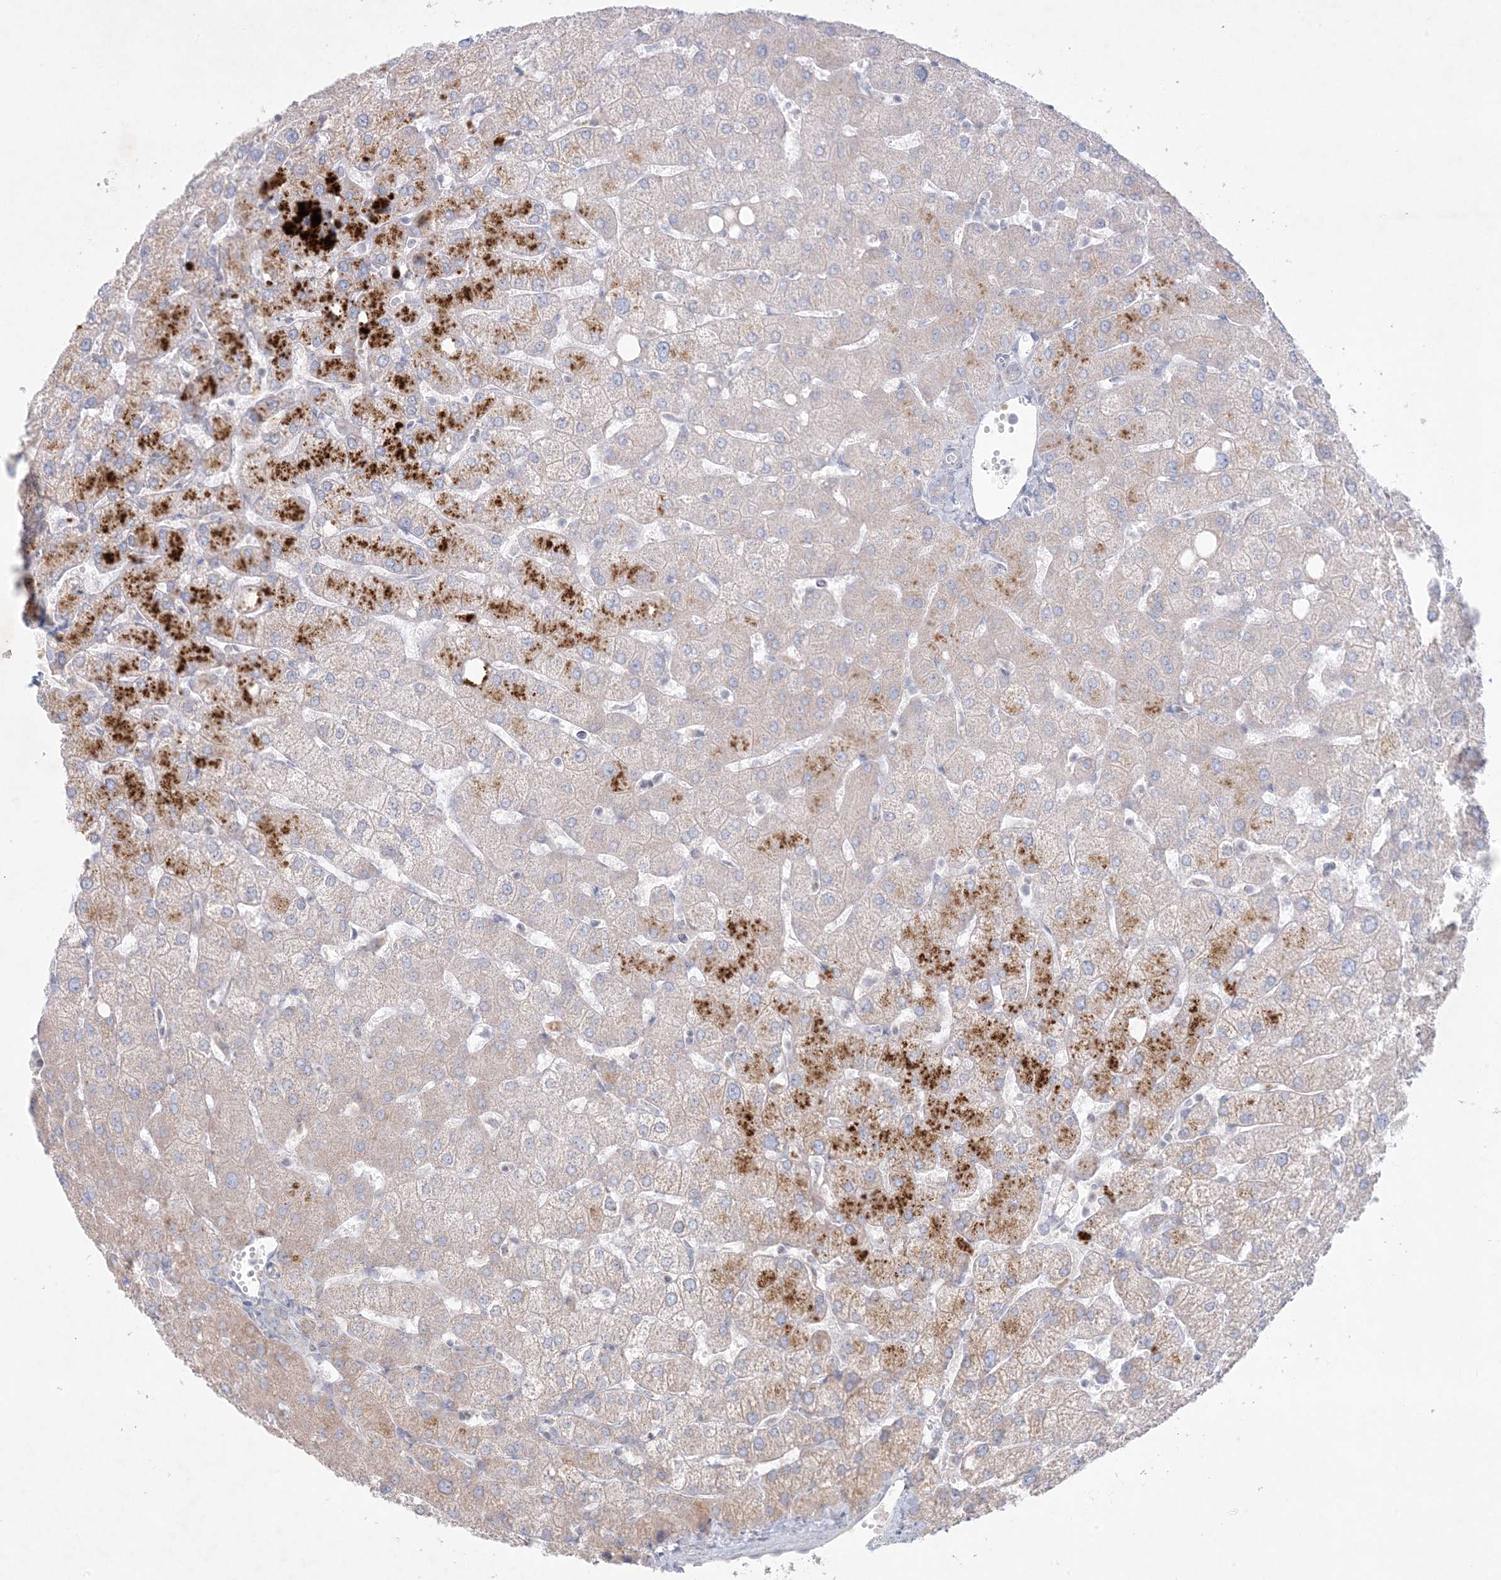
{"staining": {"intensity": "weak", "quantity": ">75%", "location": "cytoplasmic/membranous"}, "tissue": "liver", "cell_type": "Cholangiocytes", "image_type": "normal", "snomed": [{"axis": "morphology", "description": "Normal tissue, NOS"}, {"axis": "topography", "description": "Liver"}], "caption": "Brown immunohistochemical staining in benign liver demonstrates weak cytoplasmic/membranous expression in approximately >75% of cholangiocytes.", "gene": "KCTD6", "patient": {"sex": "female", "age": 54}}